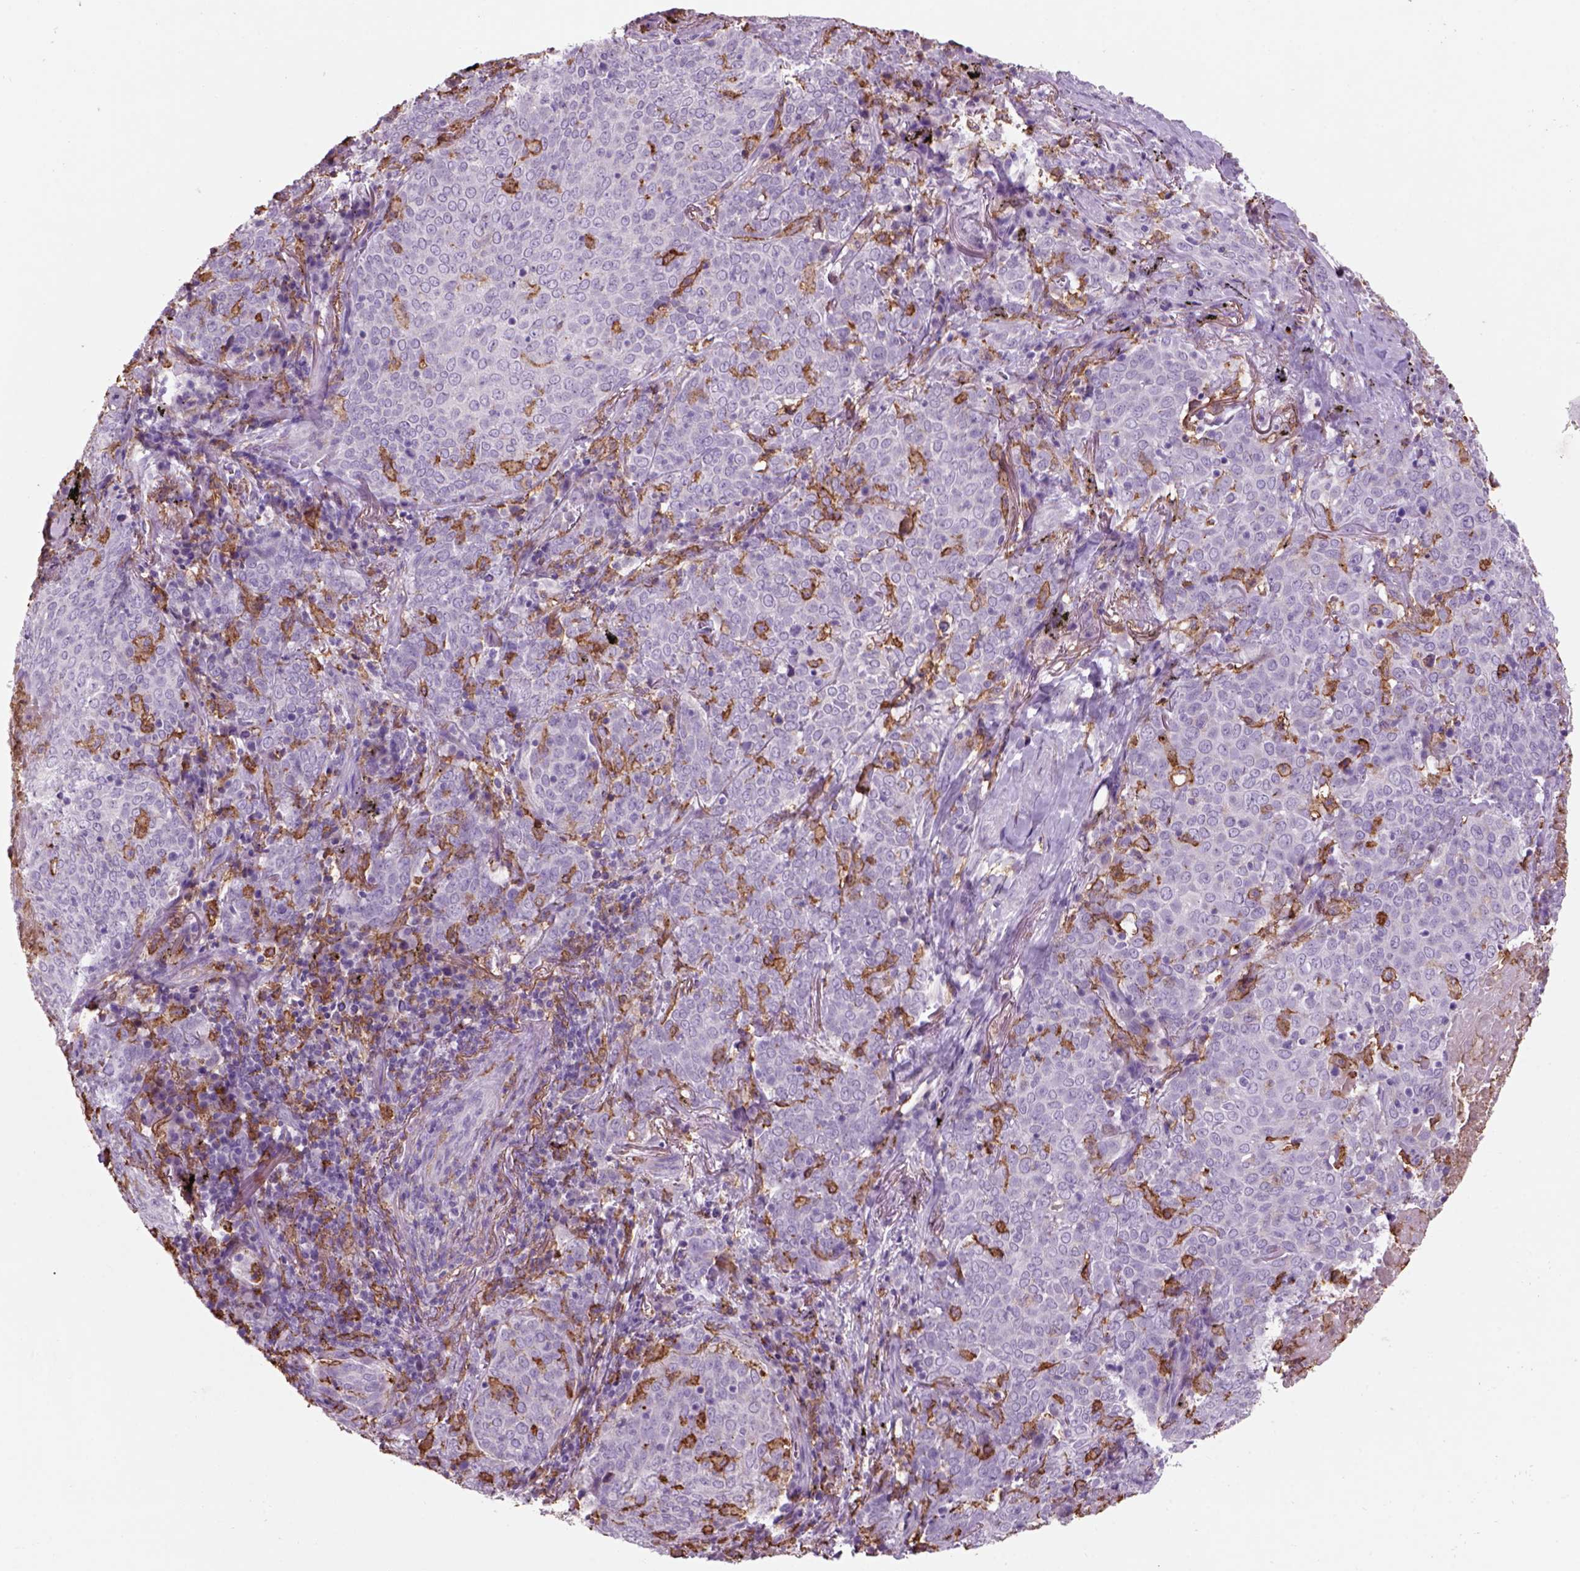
{"staining": {"intensity": "negative", "quantity": "none", "location": "none"}, "tissue": "lung cancer", "cell_type": "Tumor cells", "image_type": "cancer", "snomed": [{"axis": "morphology", "description": "Squamous cell carcinoma, NOS"}, {"axis": "topography", "description": "Lung"}], "caption": "High magnification brightfield microscopy of lung cancer (squamous cell carcinoma) stained with DAB (brown) and counterstained with hematoxylin (blue): tumor cells show no significant staining.", "gene": "CD14", "patient": {"sex": "male", "age": 82}}